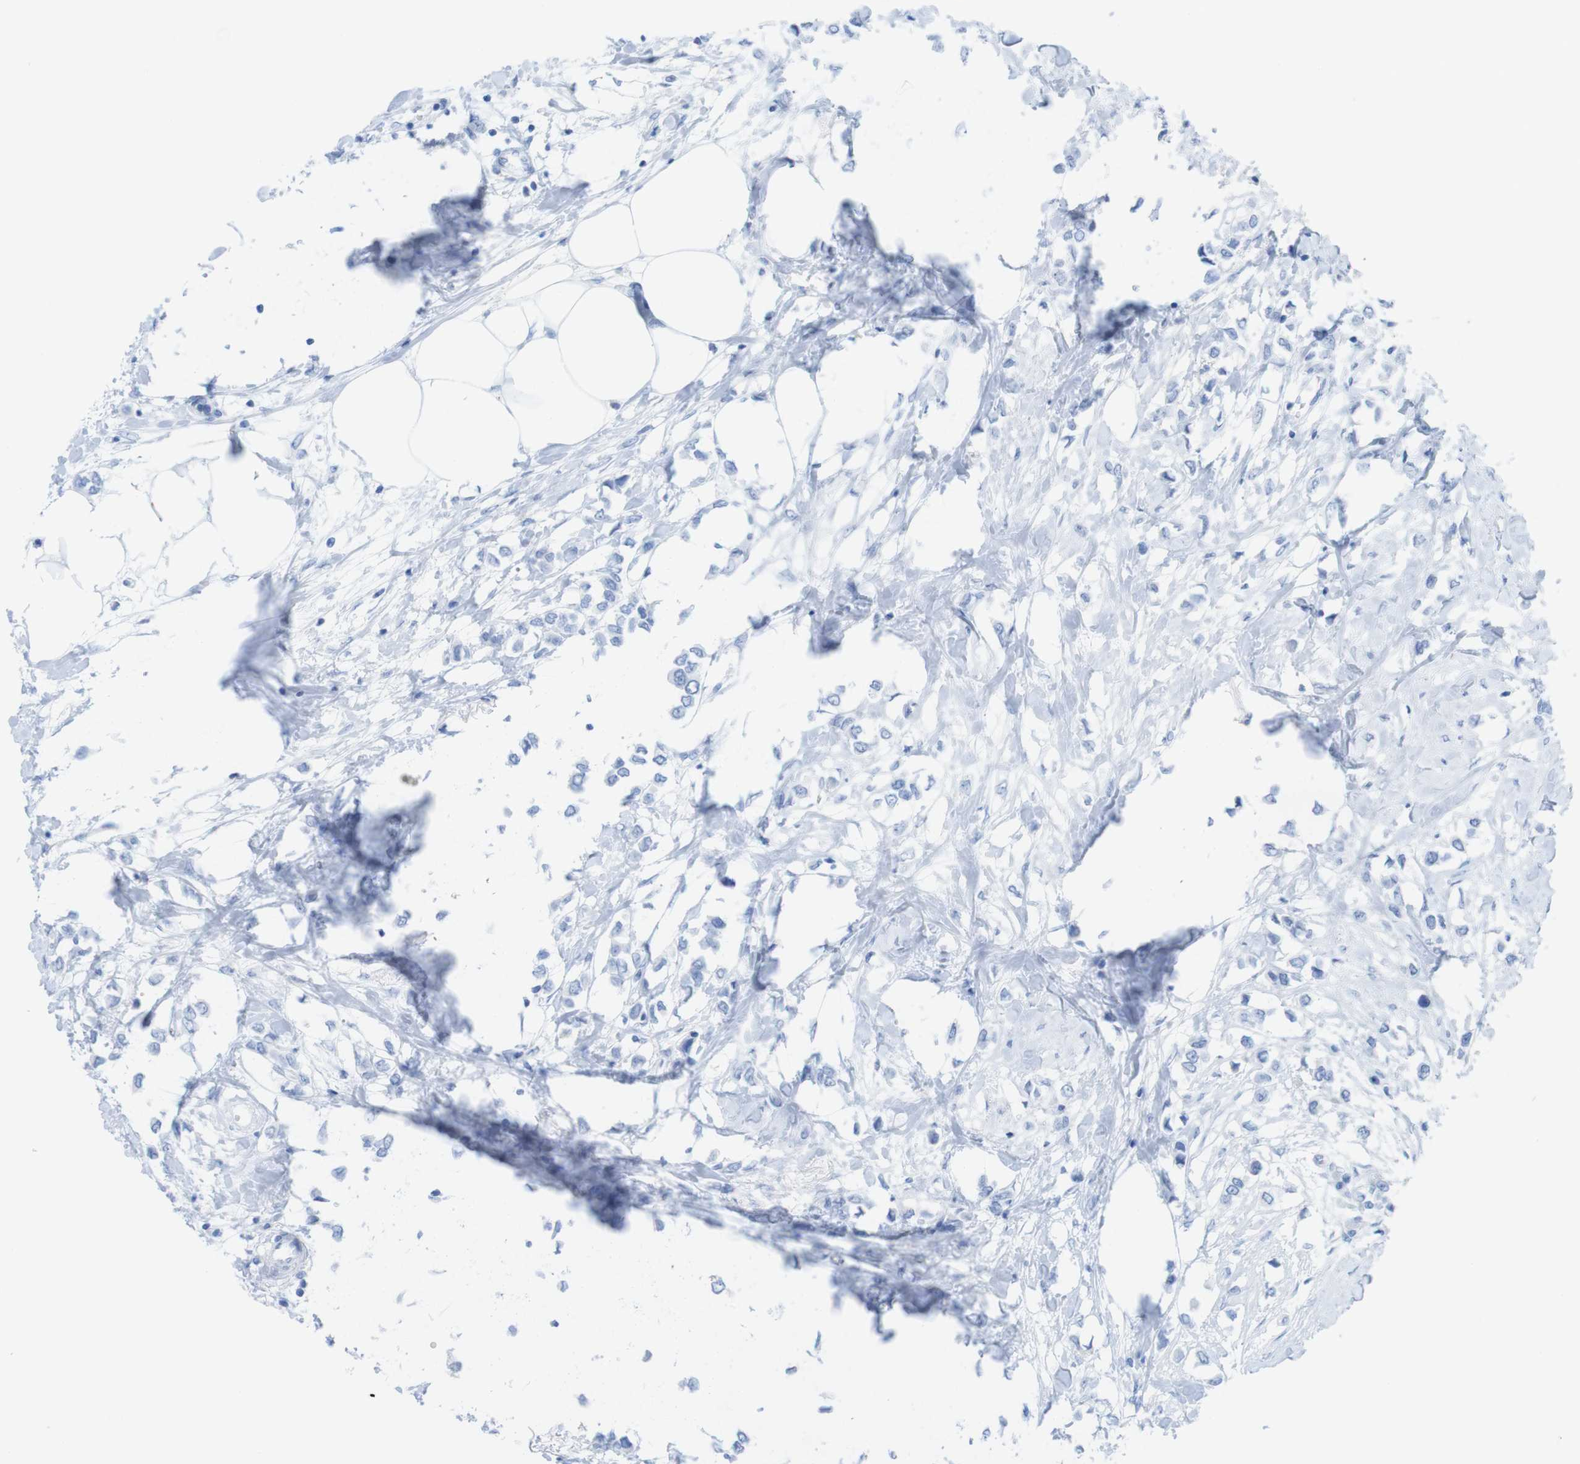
{"staining": {"intensity": "negative", "quantity": "none", "location": "none"}, "tissue": "breast cancer", "cell_type": "Tumor cells", "image_type": "cancer", "snomed": [{"axis": "morphology", "description": "Lobular carcinoma"}, {"axis": "topography", "description": "Breast"}], "caption": "Protein analysis of breast cancer (lobular carcinoma) demonstrates no significant staining in tumor cells.", "gene": "MYH7", "patient": {"sex": "female", "age": 51}}